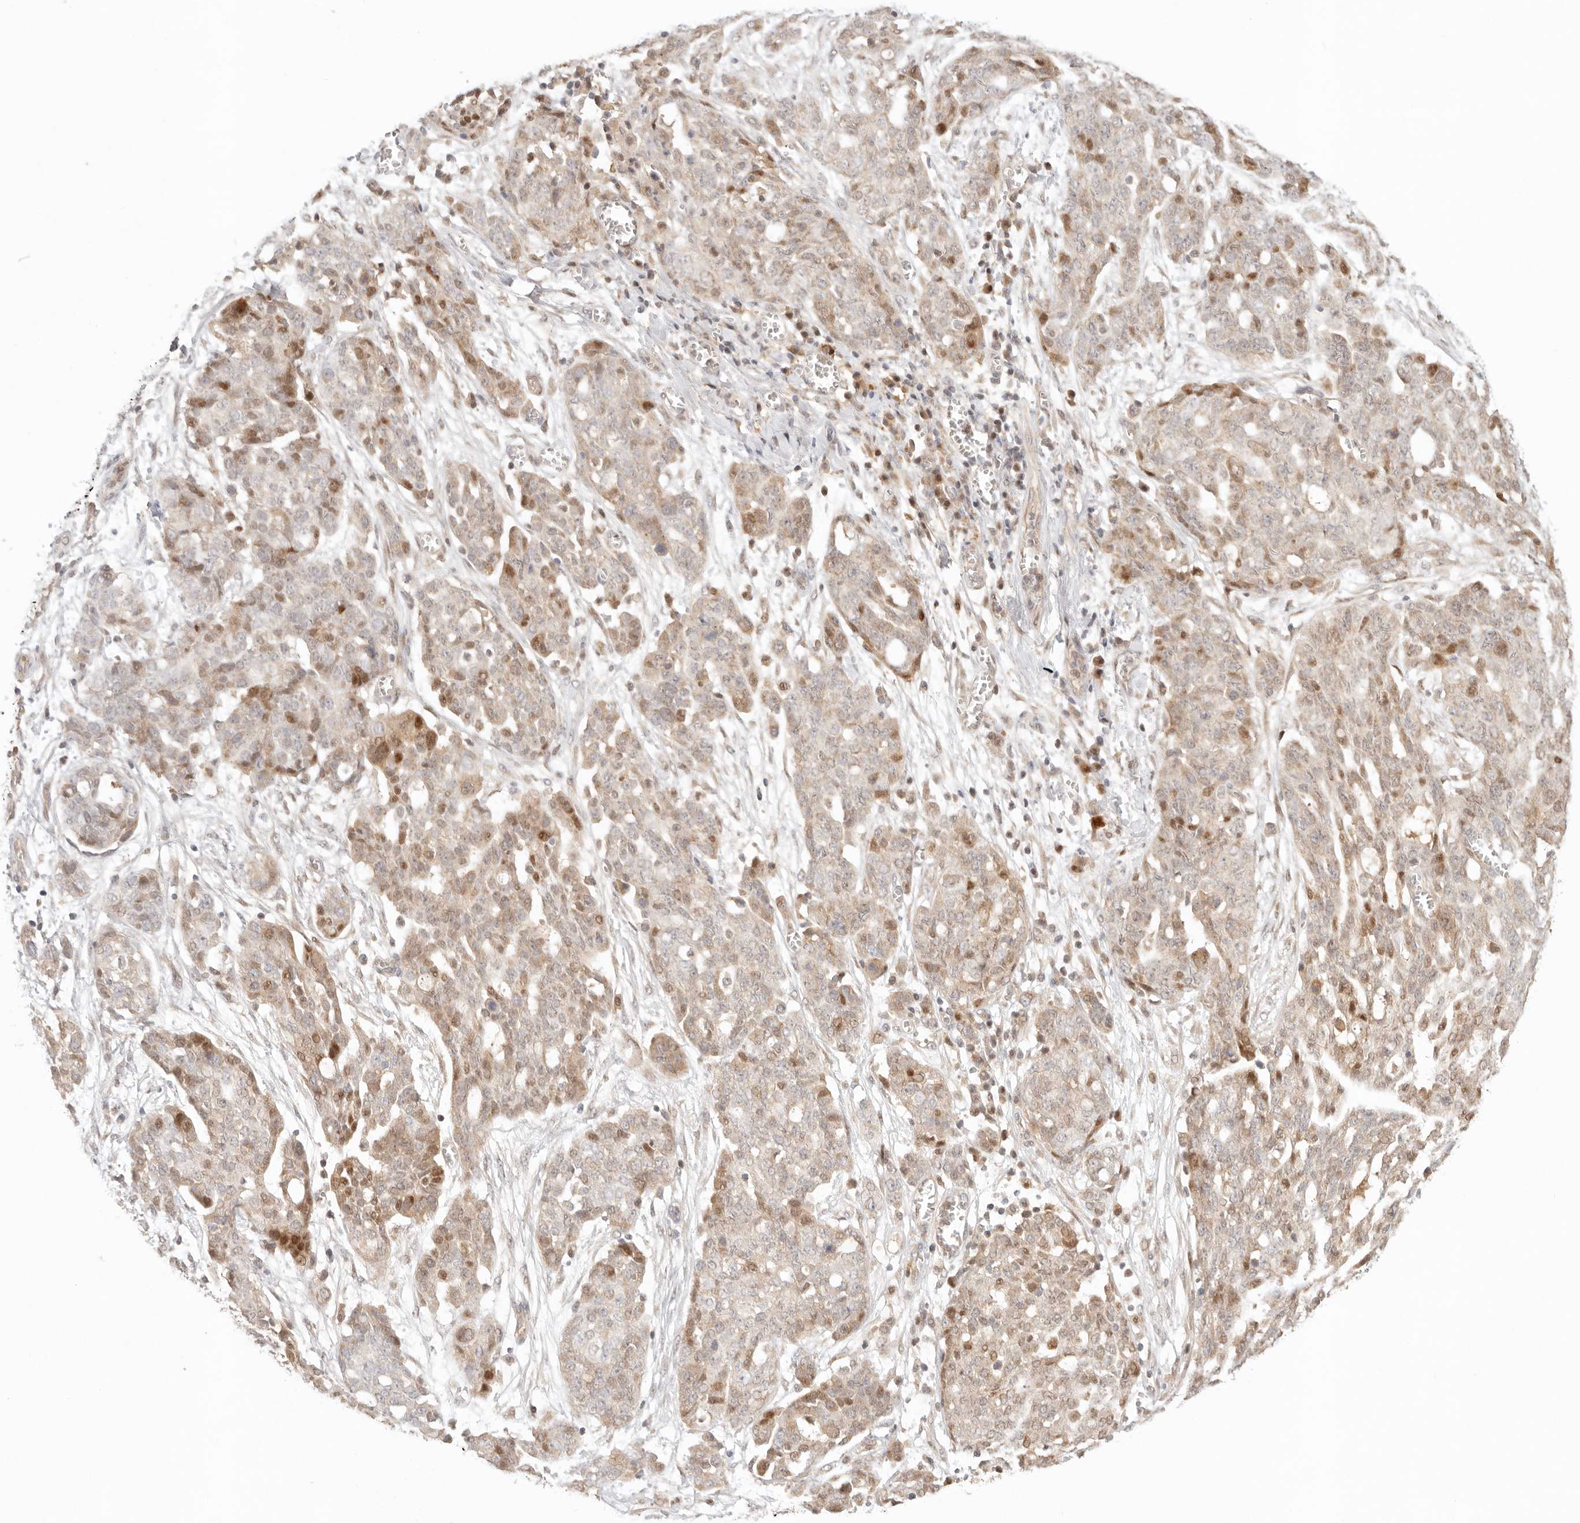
{"staining": {"intensity": "moderate", "quantity": "25%-75%", "location": "cytoplasmic/membranous,nuclear"}, "tissue": "ovarian cancer", "cell_type": "Tumor cells", "image_type": "cancer", "snomed": [{"axis": "morphology", "description": "Cystadenocarcinoma, serous, NOS"}, {"axis": "topography", "description": "Soft tissue"}, {"axis": "topography", "description": "Ovary"}], "caption": "An image of ovarian cancer (serous cystadenocarcinoma) stained for a protein reveals moderate cytoplasmic/membranous and nuclear brown staining in tumor cells.", "gene": "PHLDA3", "patient": {"sex": "female", "age": 57}}